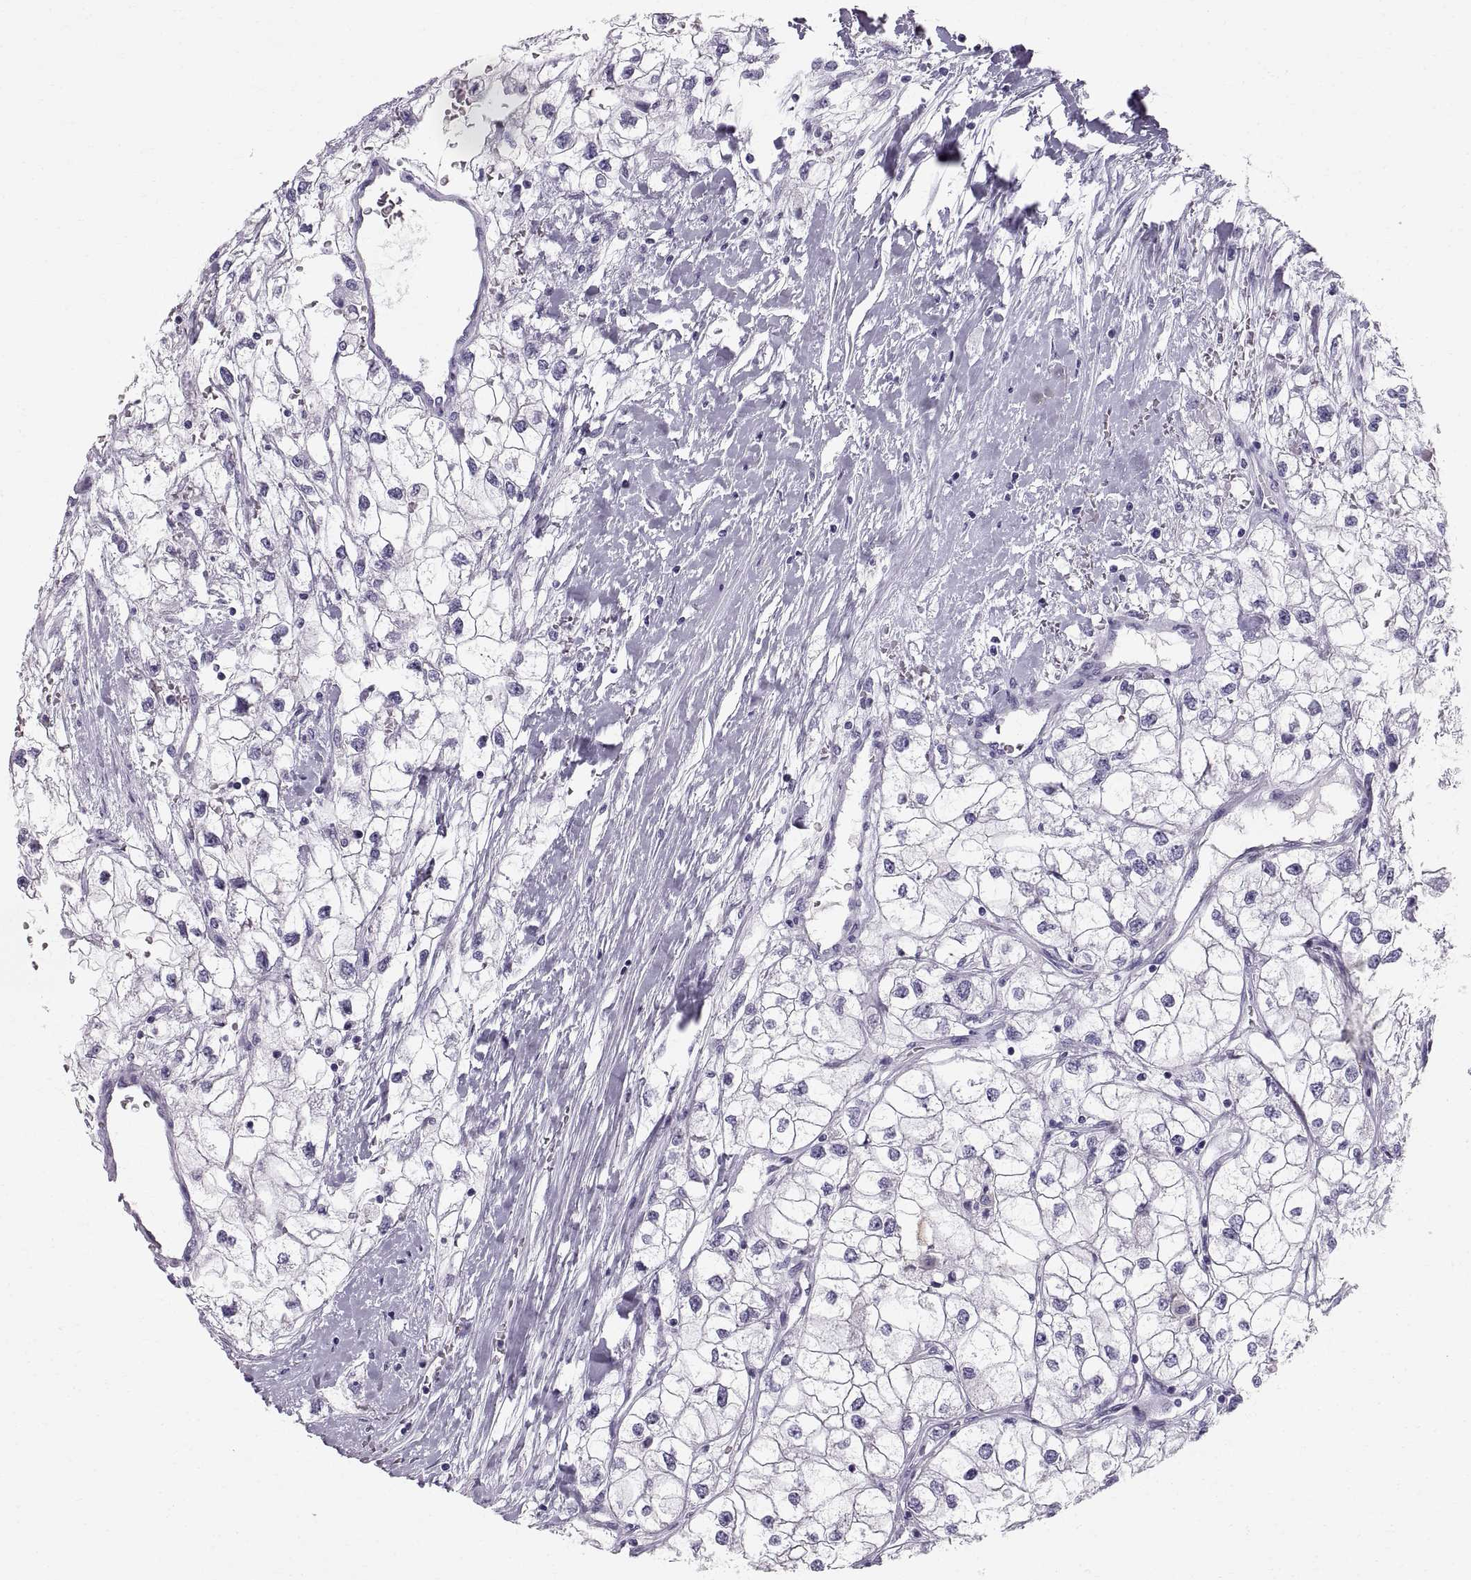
{"staining": {"intensity": "negative", "quantity": "none", "location": "none"}, "tissue": "renal cancer", "cell_type": "Tumor cells", "image_type": "cancer", "snomed": [{"axis": "morphology", "description": "Adenocarcinoma, NOS"}, {"axis": "topography", "description": "Kidney"}], "caption": "An image of human renal cancer is negative for staining in tumor cells.", "gene": "SLC22A6", "patient": {"sex": "male", "age": 59}}